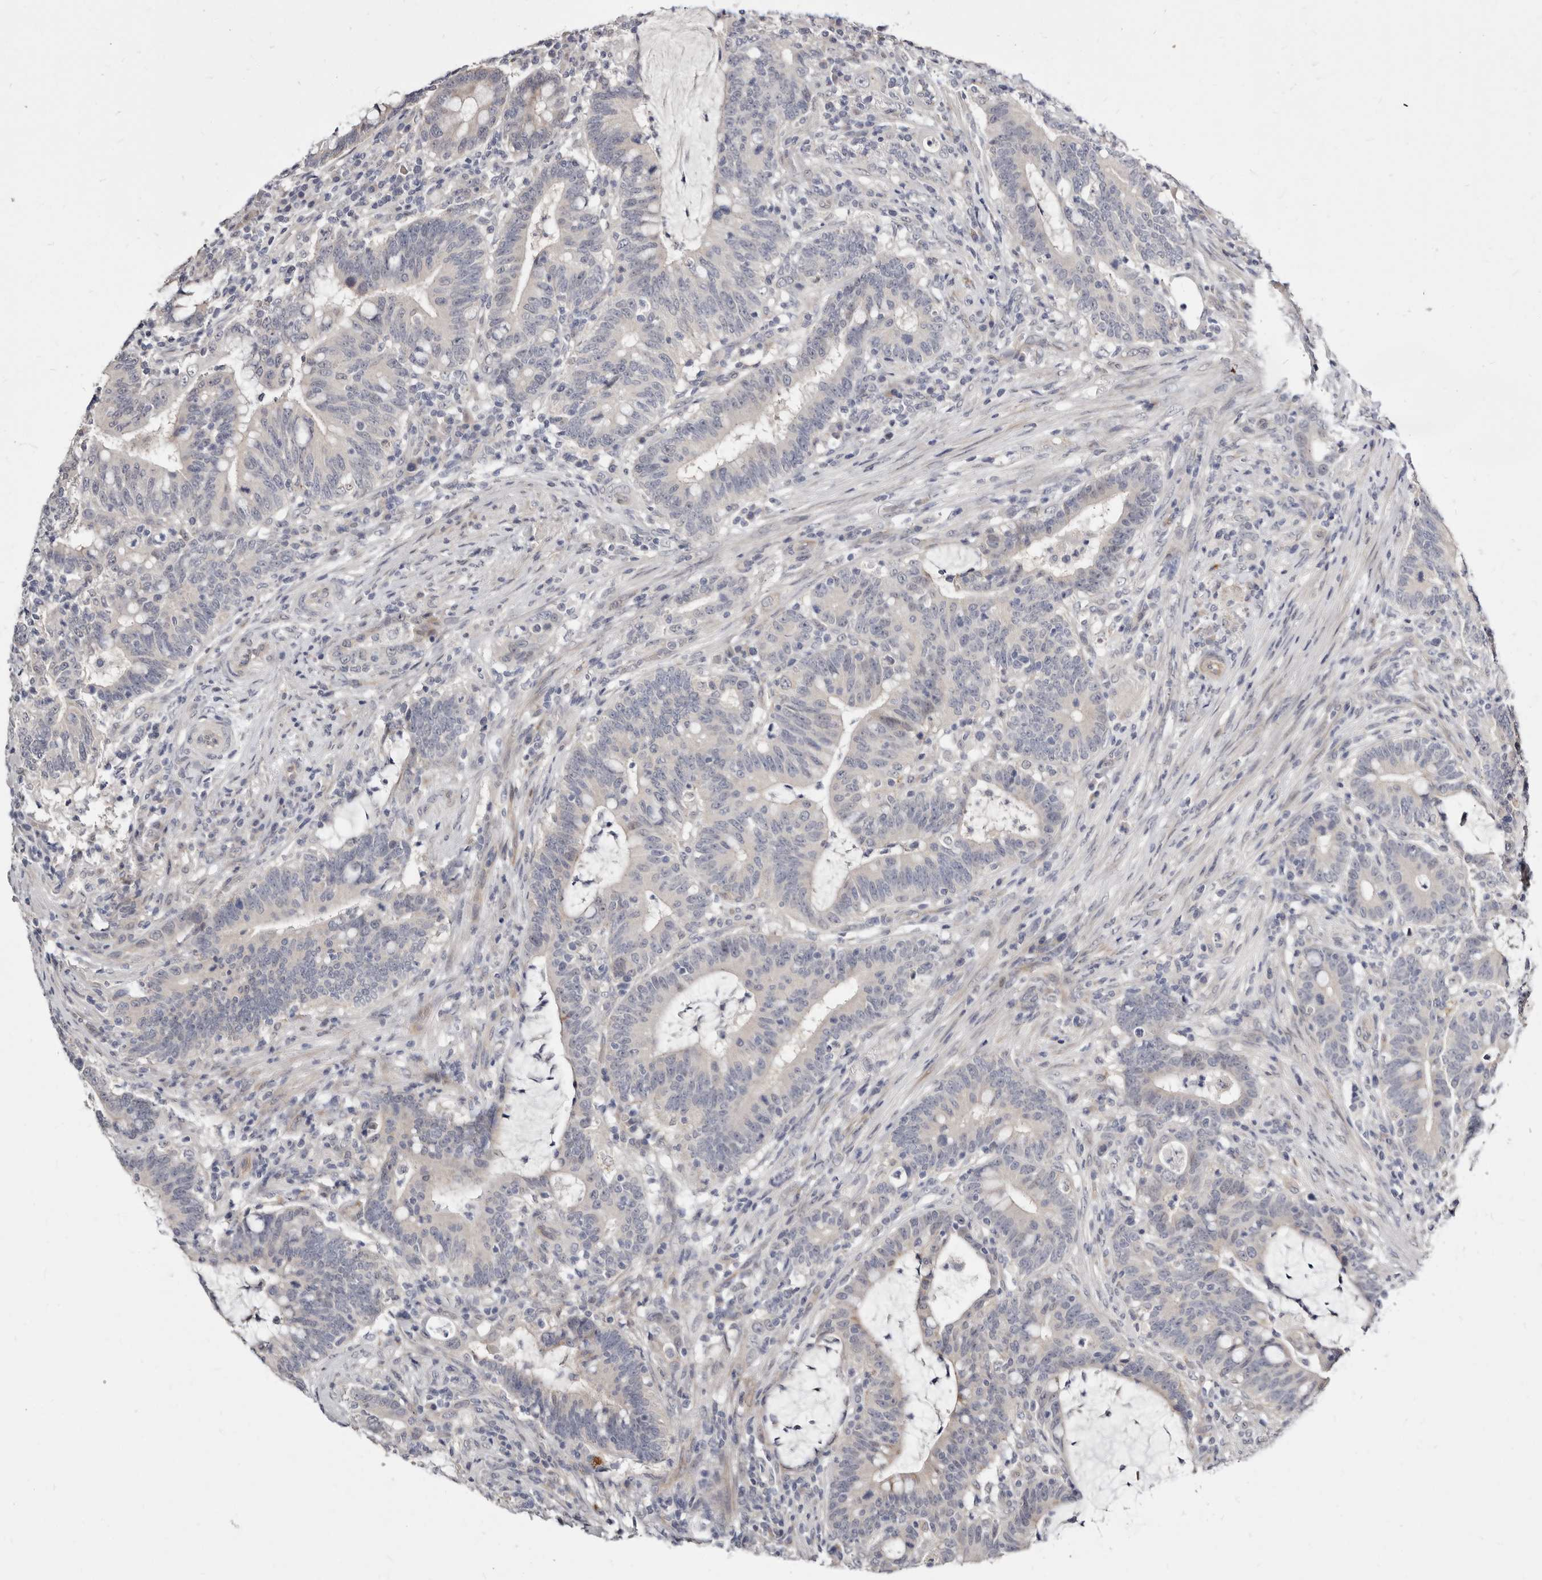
{"staining": {"intensity": "negative", "quantity": "none", "location": "none"}, "tissue": "colorectal cancer", "cell_type": "Tumor cells", "image_type": "cancer", "snomed": [{"axis": "morphology", "description": "Adenocarcinoma, NOS"}, {"axis": "topography", "description": "Colon"}], "caption": "This is an immunohistochemistry micrograph of human colorectal cancer (adenocarcinoma). There is no staining in tumor cells.", "gene": "KLHL4", "patient": {"sex": "female", "age": 66}}